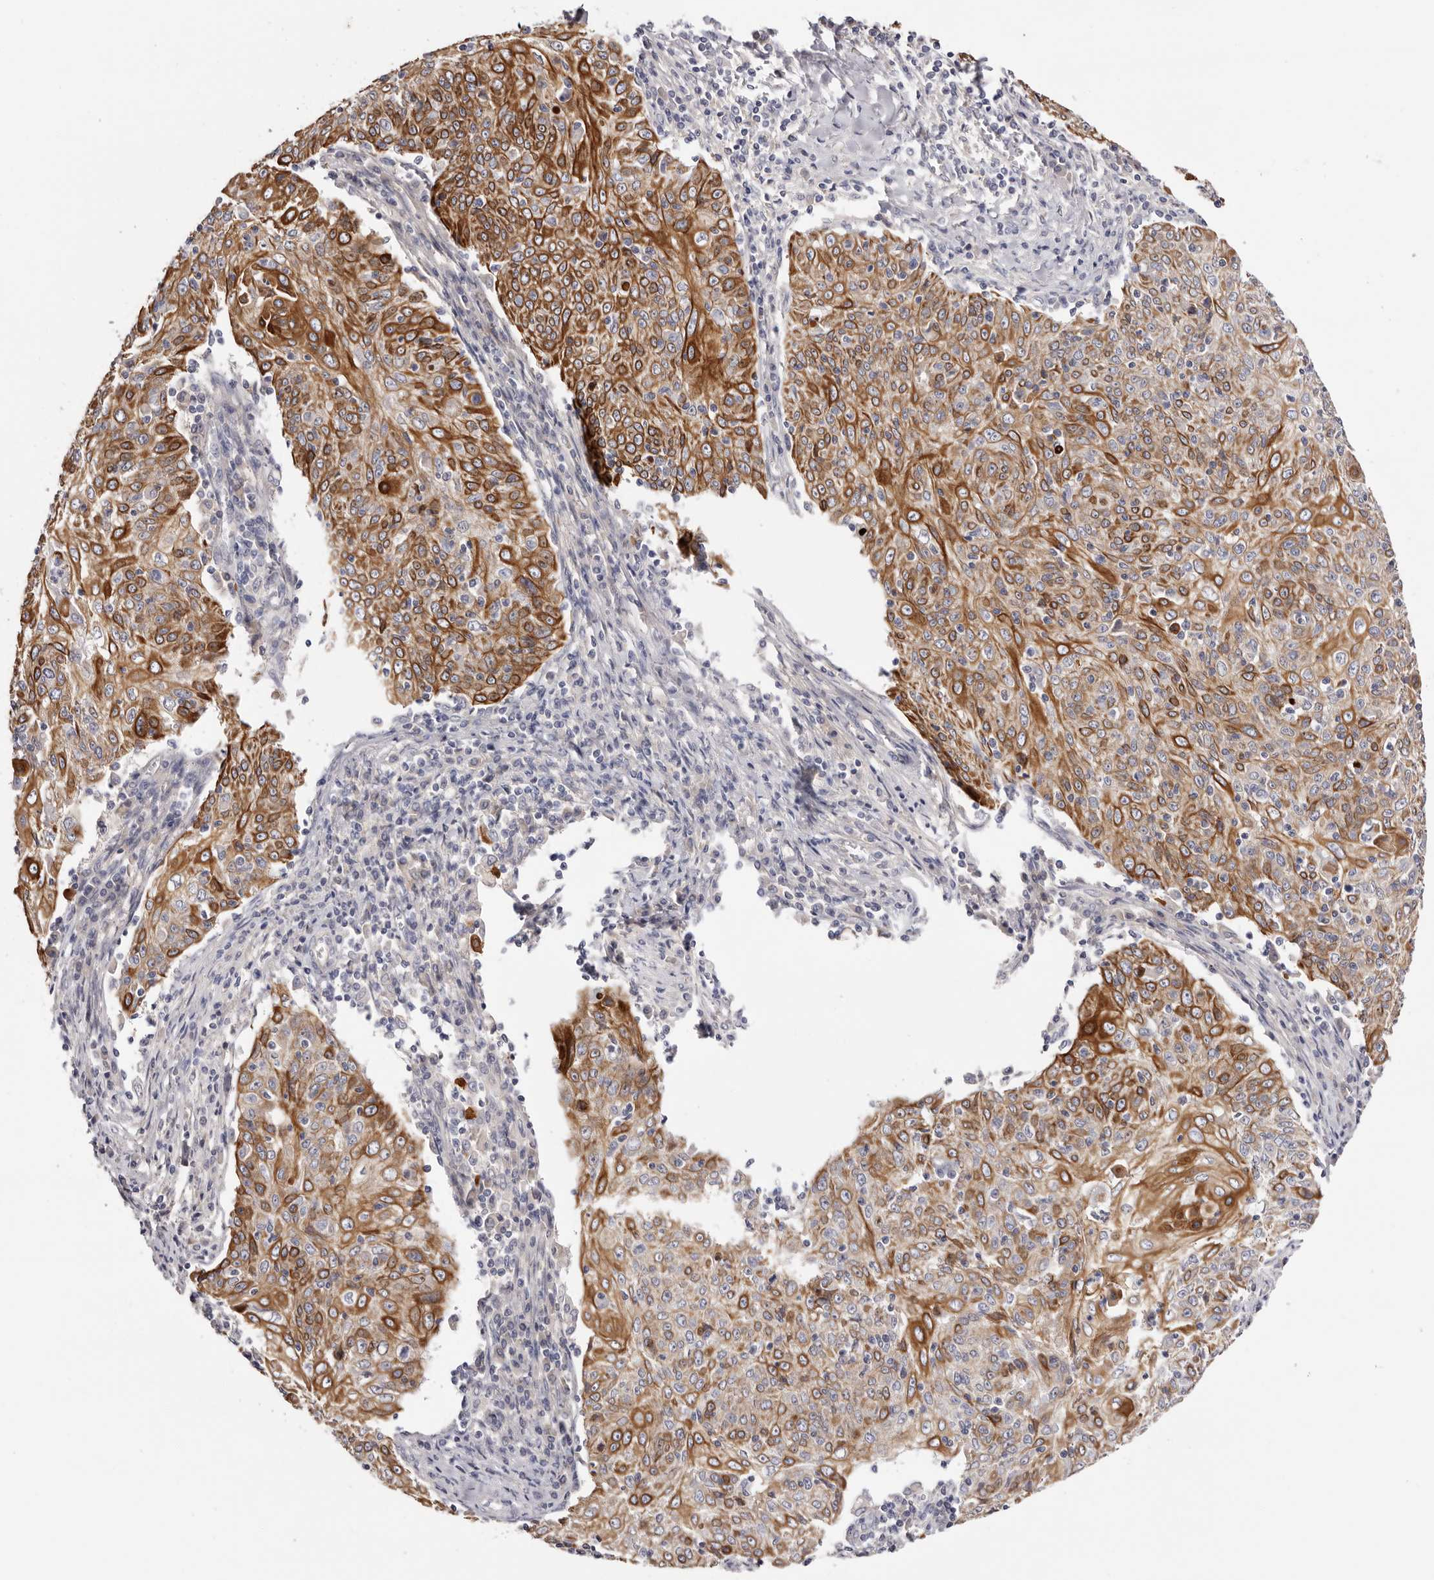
{"staining": {"intensity": "moderate", "quantity": ">75%", "location": "cytoplasmic/membranous"}, "tissue": "cervical cancer", "cell_type": "Tumor cells", "image_type": "cancer", "snomed": [{"axis": "morphology", "description": "Squamous cell carcinoma, NOS"}, {"axis": "topography", "description": "Cervix"}], "caption": "Immunohistochemistry histopathology image of neoplastic tissue: cervical cancer (squamous cell carcinoma) stained using IHC demonstrates medium levels of moderate protein expression localized specifically in the cytoplasmic/membranous of tumor cells, appearing as a cytoplasmic/membranous brown color.", "gene": "STK16", "patient": {"sex": "female", "age": 48}}